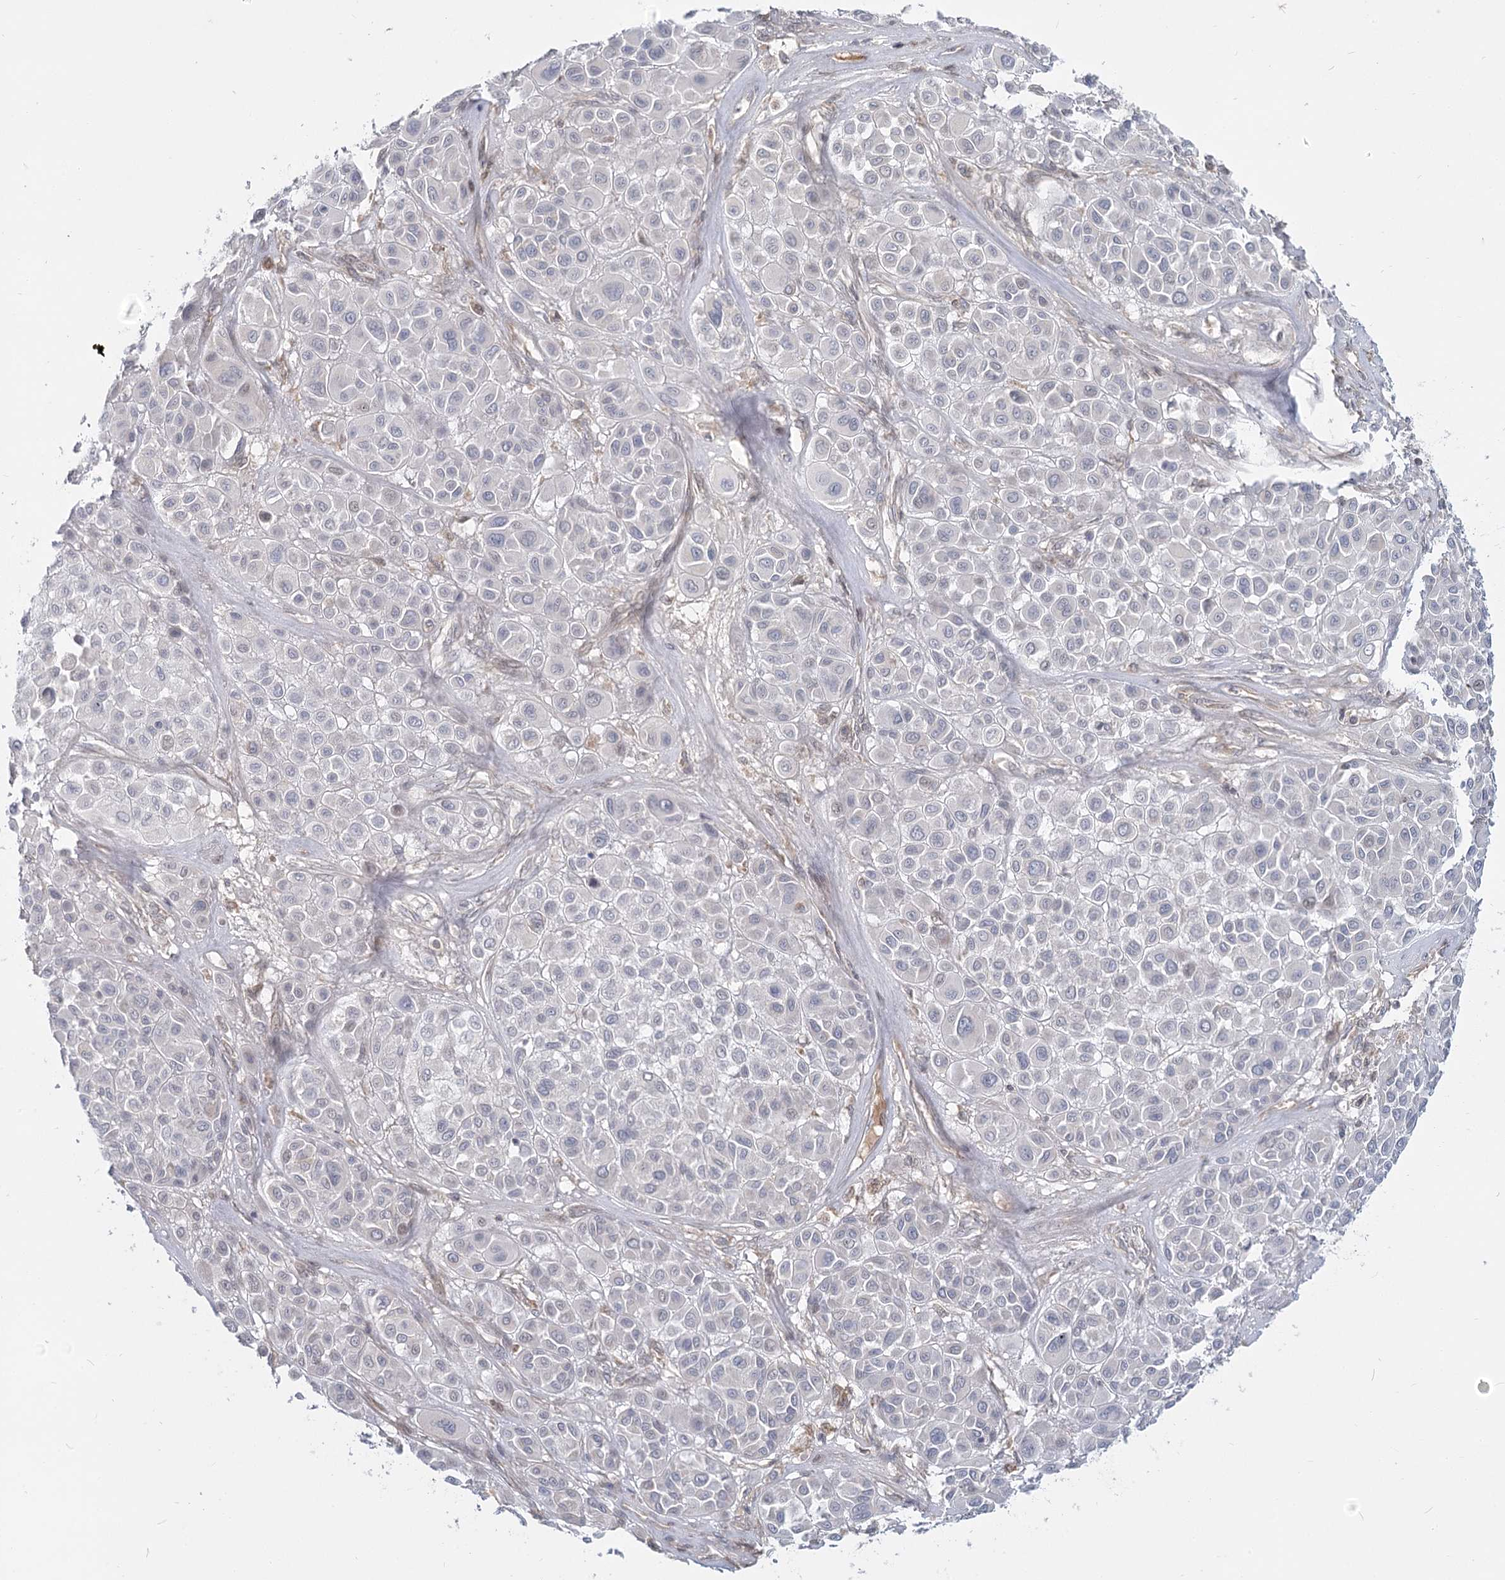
{"staining": {"intensity": "negative", "quantity": "none", "location": "none"}, "tissue": "melanoma", "cell_type": "Tumor cells", "image_type": "cancer", "snomed": [{"axis": "morphology", "description": "Malignant melanoma, Metastatic site"}, {"axis": "topography", "description": "Soft tissue"}], "caption": "Photomicrograph shows no significant protein expression in tumor cells of melanoma.", "gene": "MTMR3", "patient": {"sex": "male", "age": 41}}